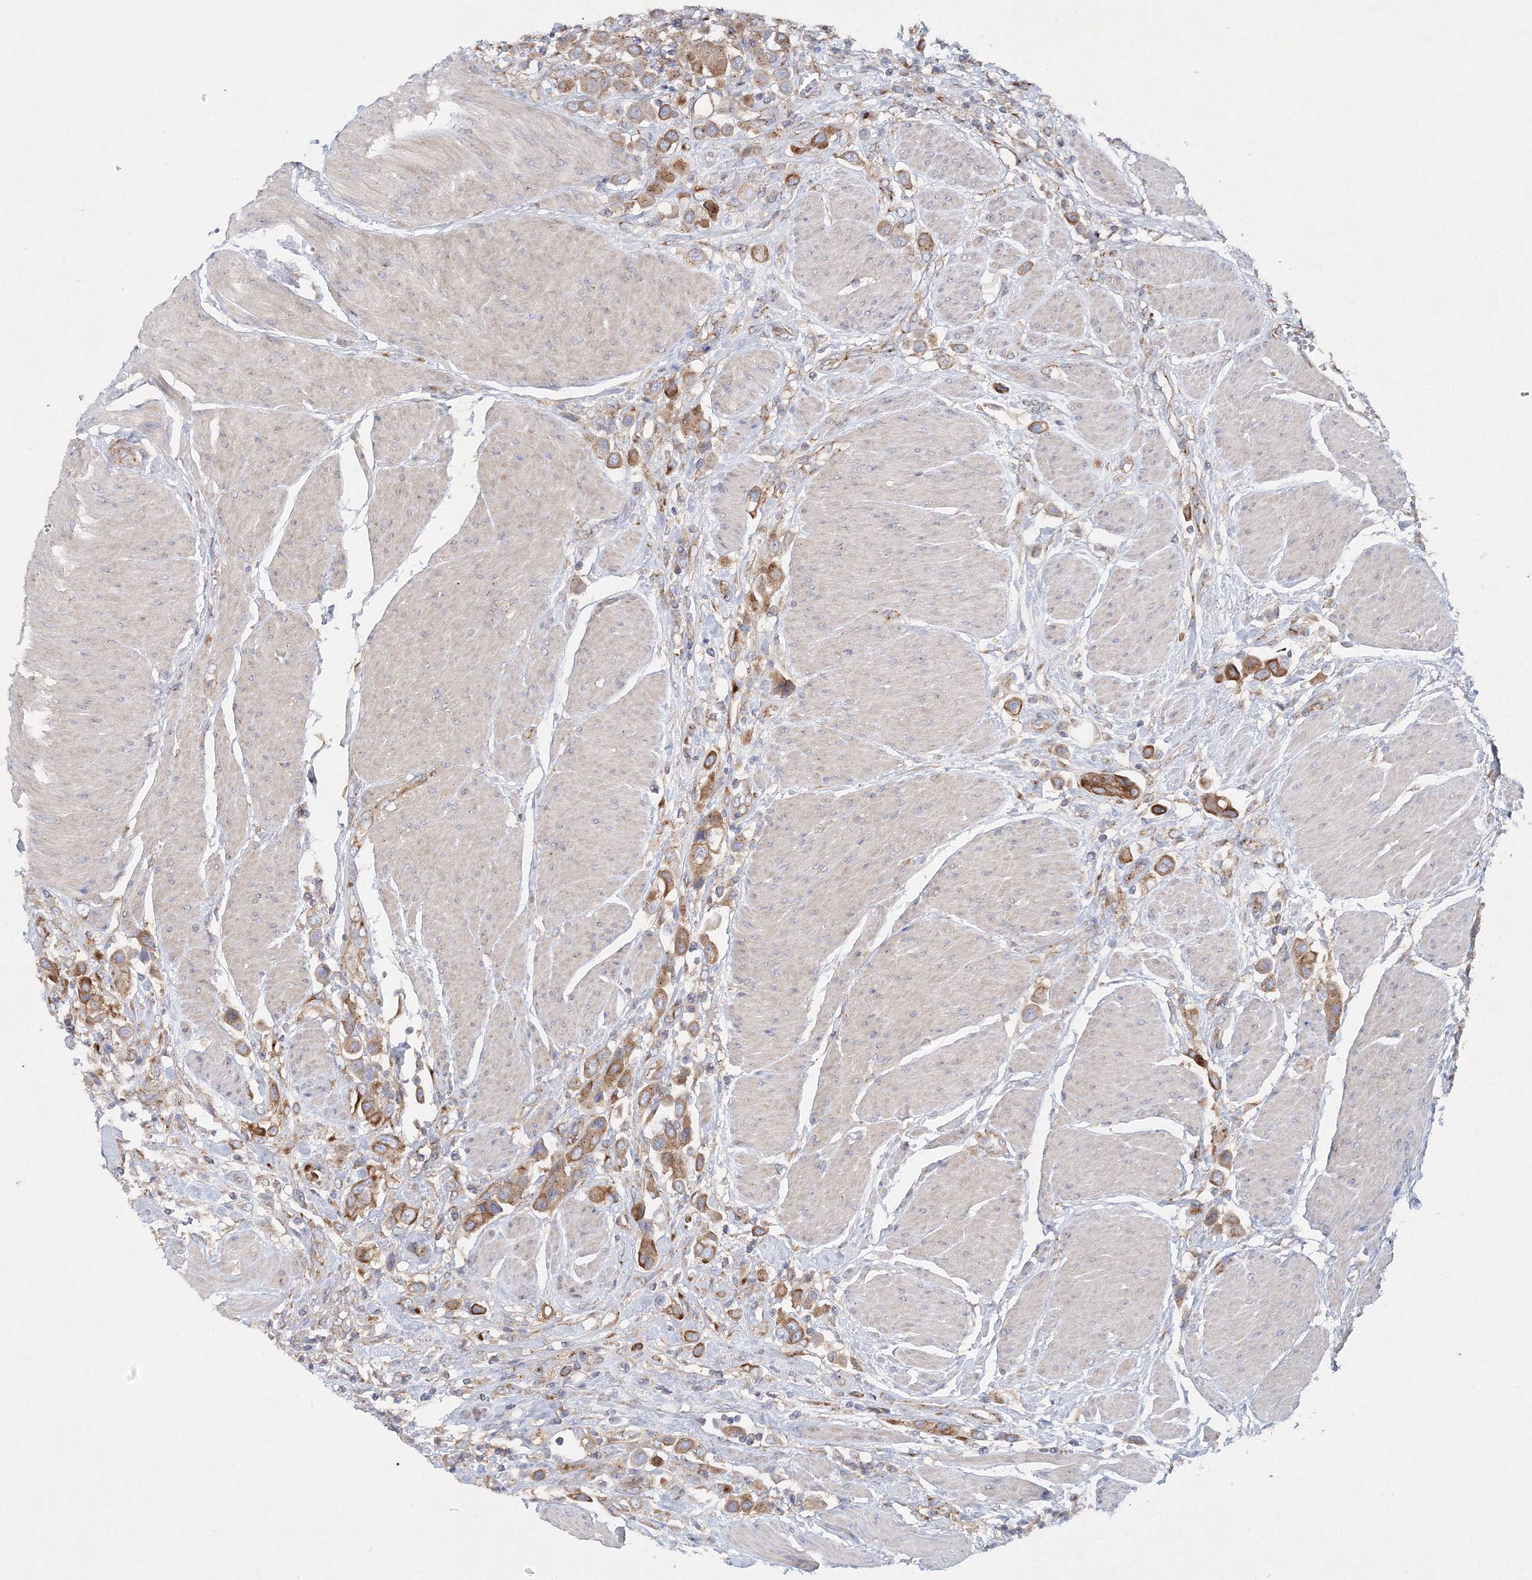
{"staining": {"intensity": "moderate", "quantity": ">75%", "location": "cytoplasmic/membranous"}, "tissue": "urothelial cancer", "cell_type": "Tumor cells", "image_type": "cancer", "snomed": [{"axis": "morphology", "description": "Urothelial carcinoma, High grade"}, {"axis": "topography", "description": "Urinary bladder"}], "caption": "Protein expression analysis of urothelial carcinoma (high-grade) reveals moderate cytoplasmic/membranous positivity in approximately >75% of tumor cells. The staining was performed using DAB (3,3'-diaminobenzidine) to visualize the protein expression in brown, while the nuclei were stained in blue with hematoxylin (Magnification: 20x).", "gene": "SEC23IP", "patient": {"sex": "male", "age": 50}}